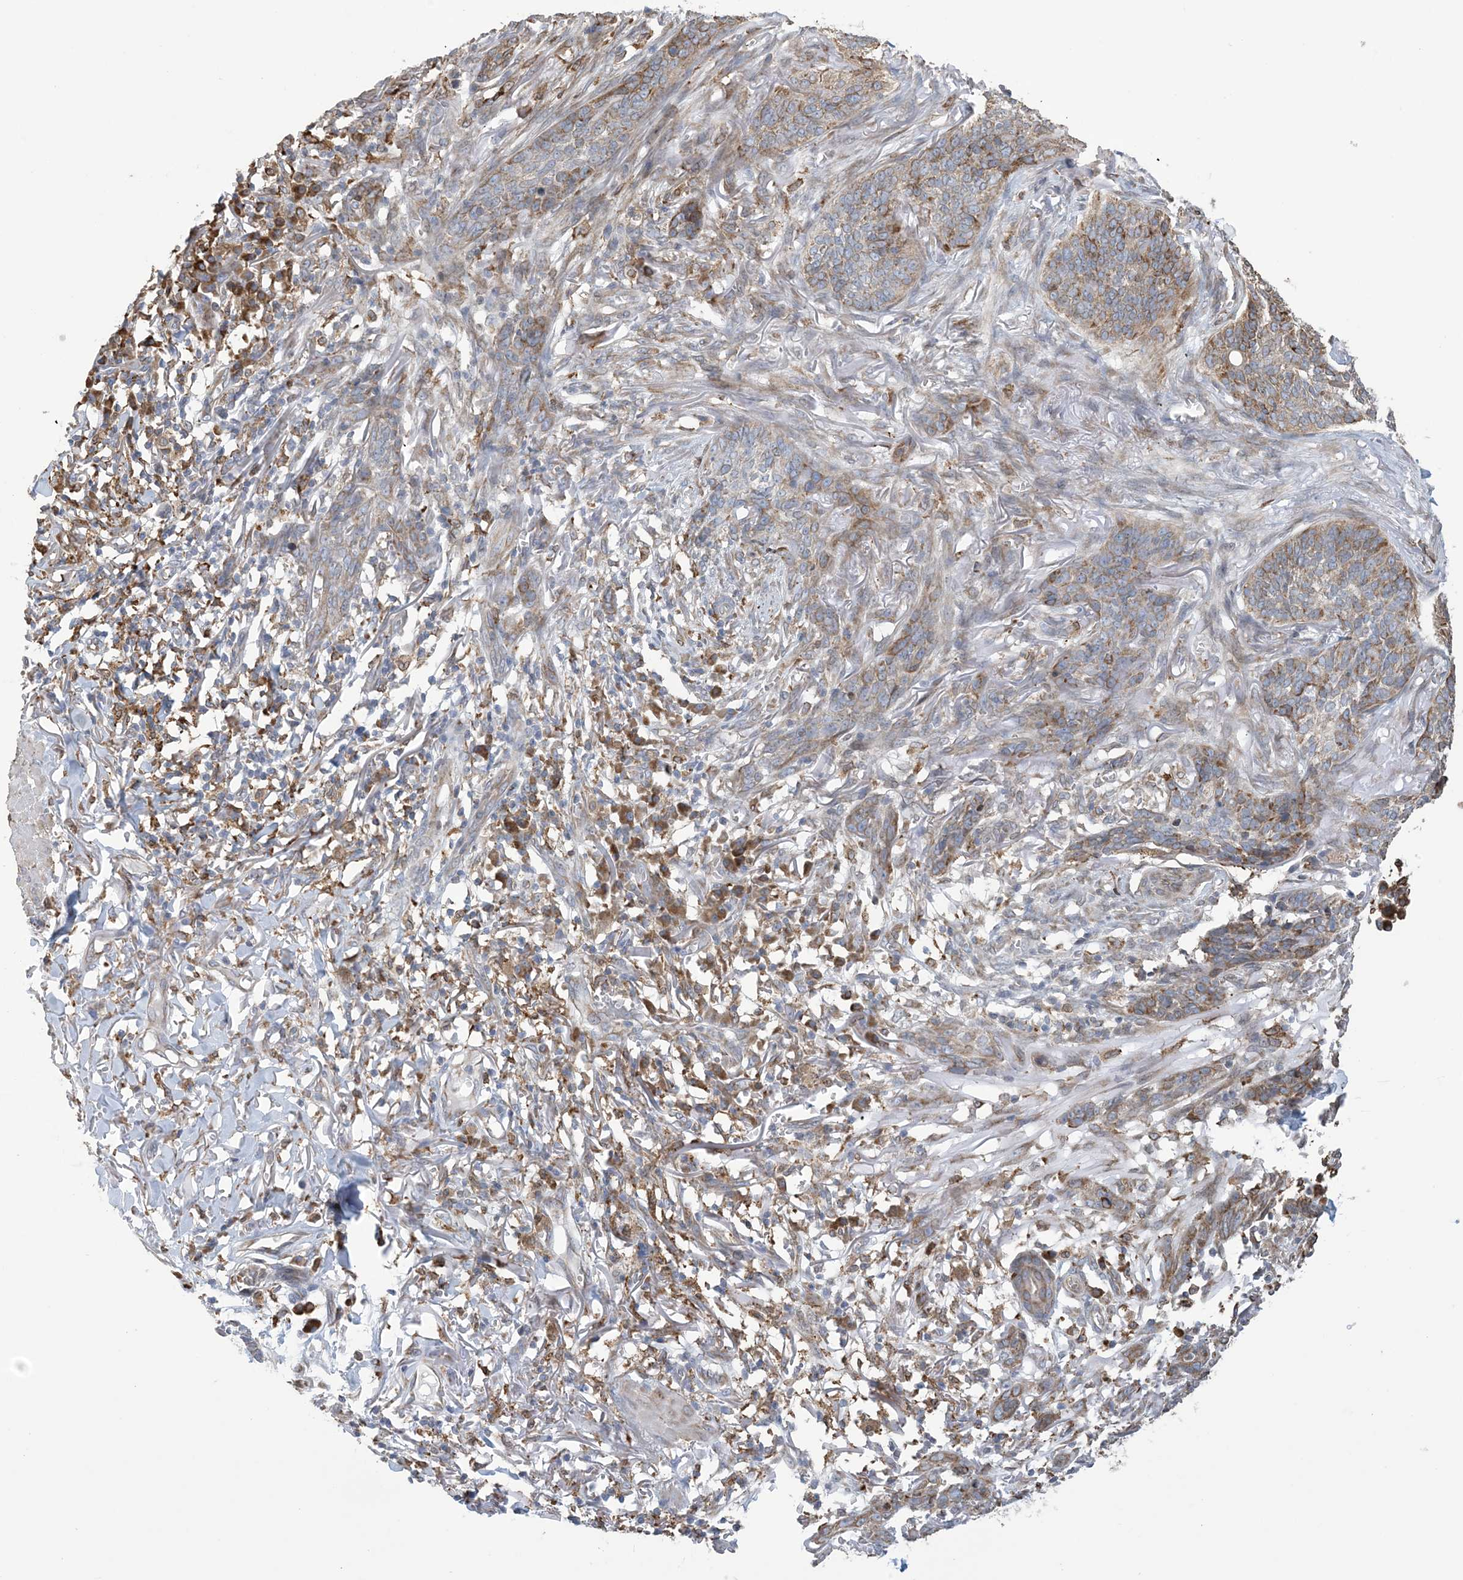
{"staining": {"intensity": "moderate", "quantity": "25%-75%", "location": "cytoplasmic/membranous"}, "tissue": "skin cancer", "cell_type": "Tumor cells", "image_type": "cancer", "snomed": [{"axis": "morphology", "description": "Basal cell carcinoma"}, {"axis": "topography", "description": "Skin"}], "caption": "A micrograph of skin cancer stained for a protein shows moderate cytoplasmic/membranous brown staining in tumor cells. (Stains: DAB (3,3'-diaminobenzidine) in brown, nuclei in blue, Microscopy: brightfield microscopy at high magnification).", "gene": "SHANK1", "patient": {"sex": "male", "age": 85}}